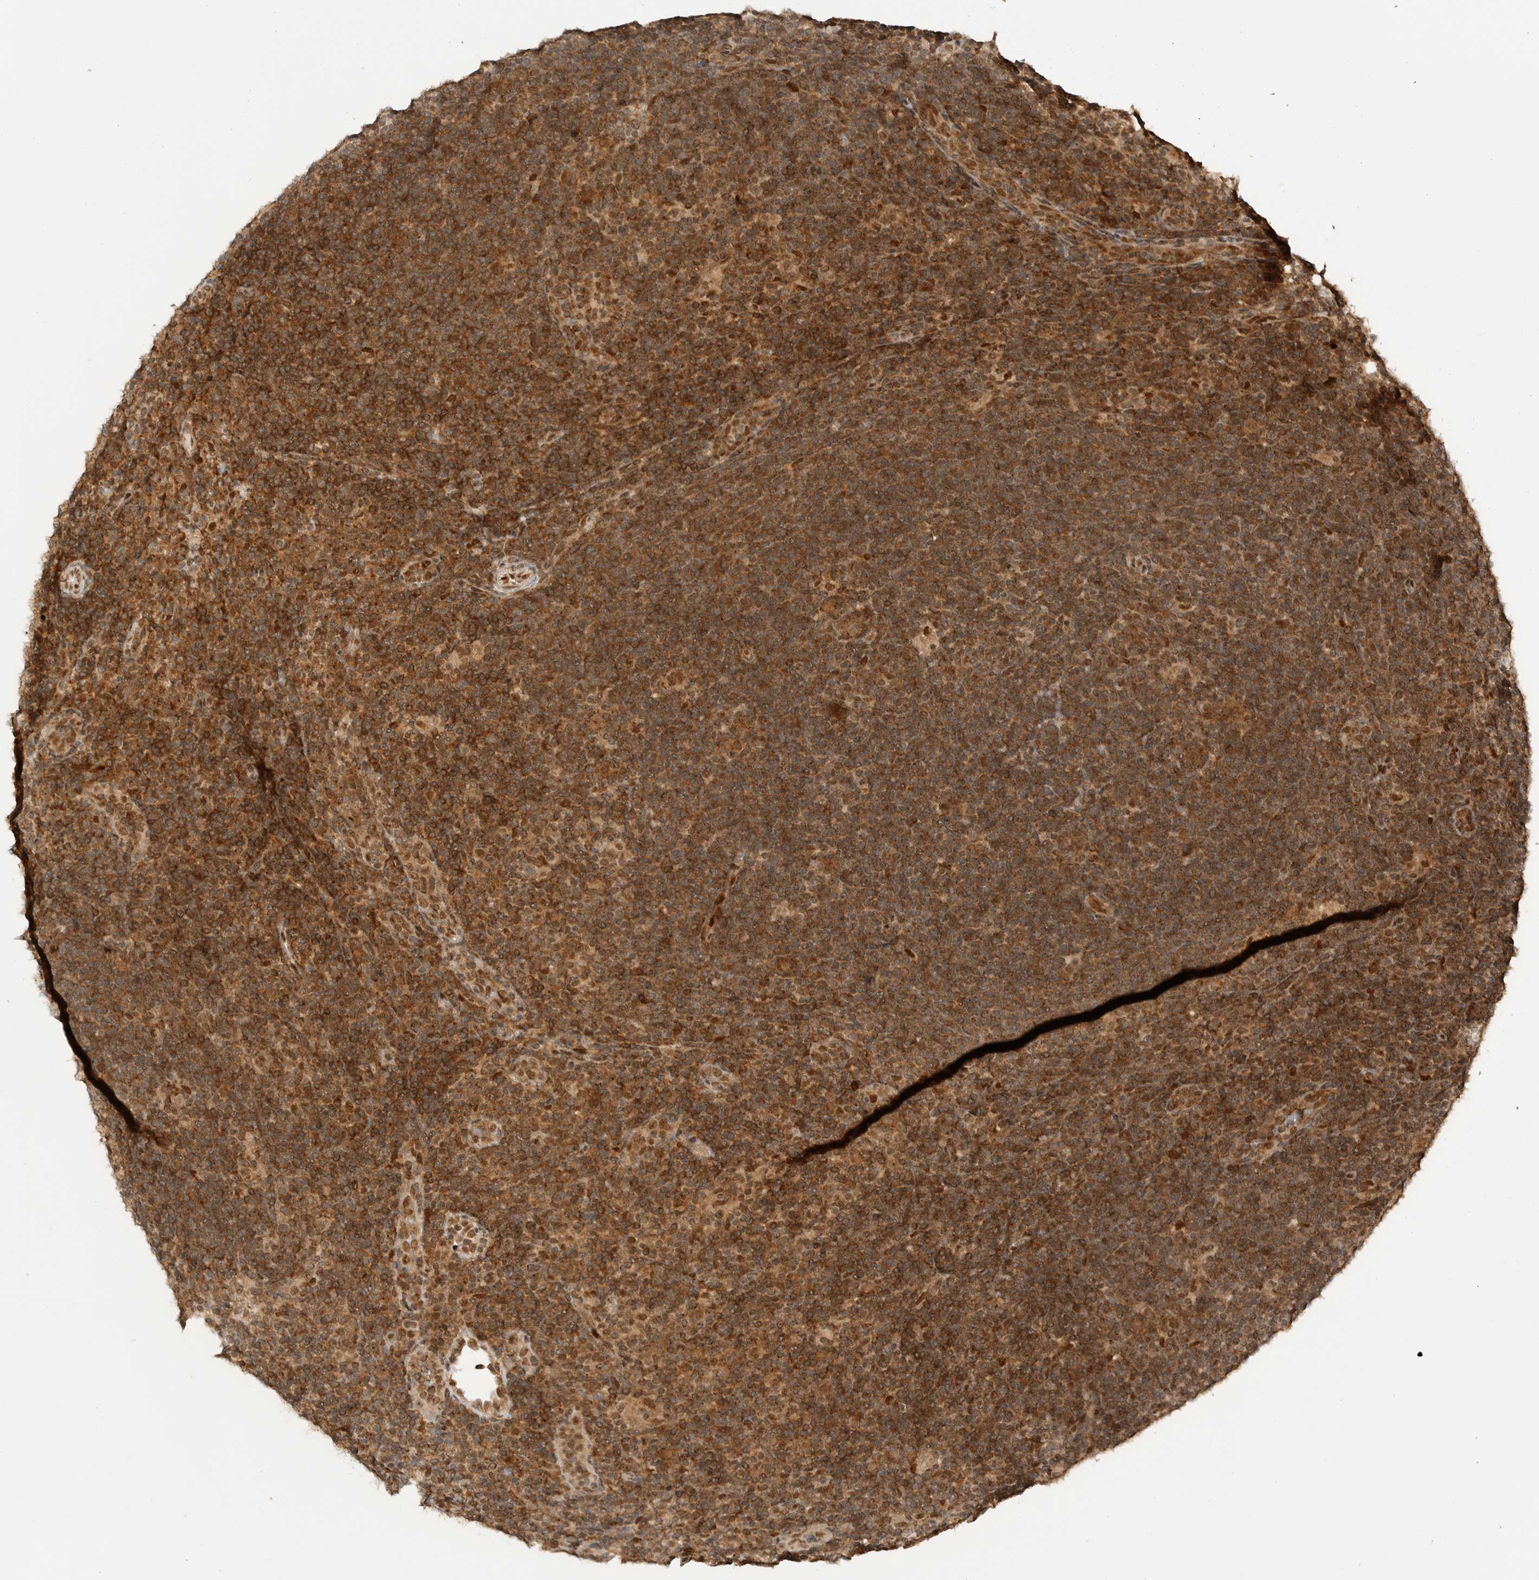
{"staining": {"intensity": "moderate", "quantity": ">75%", "location": "cytoplasmic/membranous"}, "tissue": "lymphoma", "cell_type": "Tumor cells", "image_type": "cancer", "snomed": [{"axis": "morphology", "description": "Hodgkin's disease, NOS"}, {"axis": "topography", "description": "Lymph node"}], "caption": "Lymphoma tissue displays moderate cytoplasmic/membranous positivity in about >75% of tumor cells", "gene": "ALKAL1", "patient": {"sex": "female", "age": 57}}